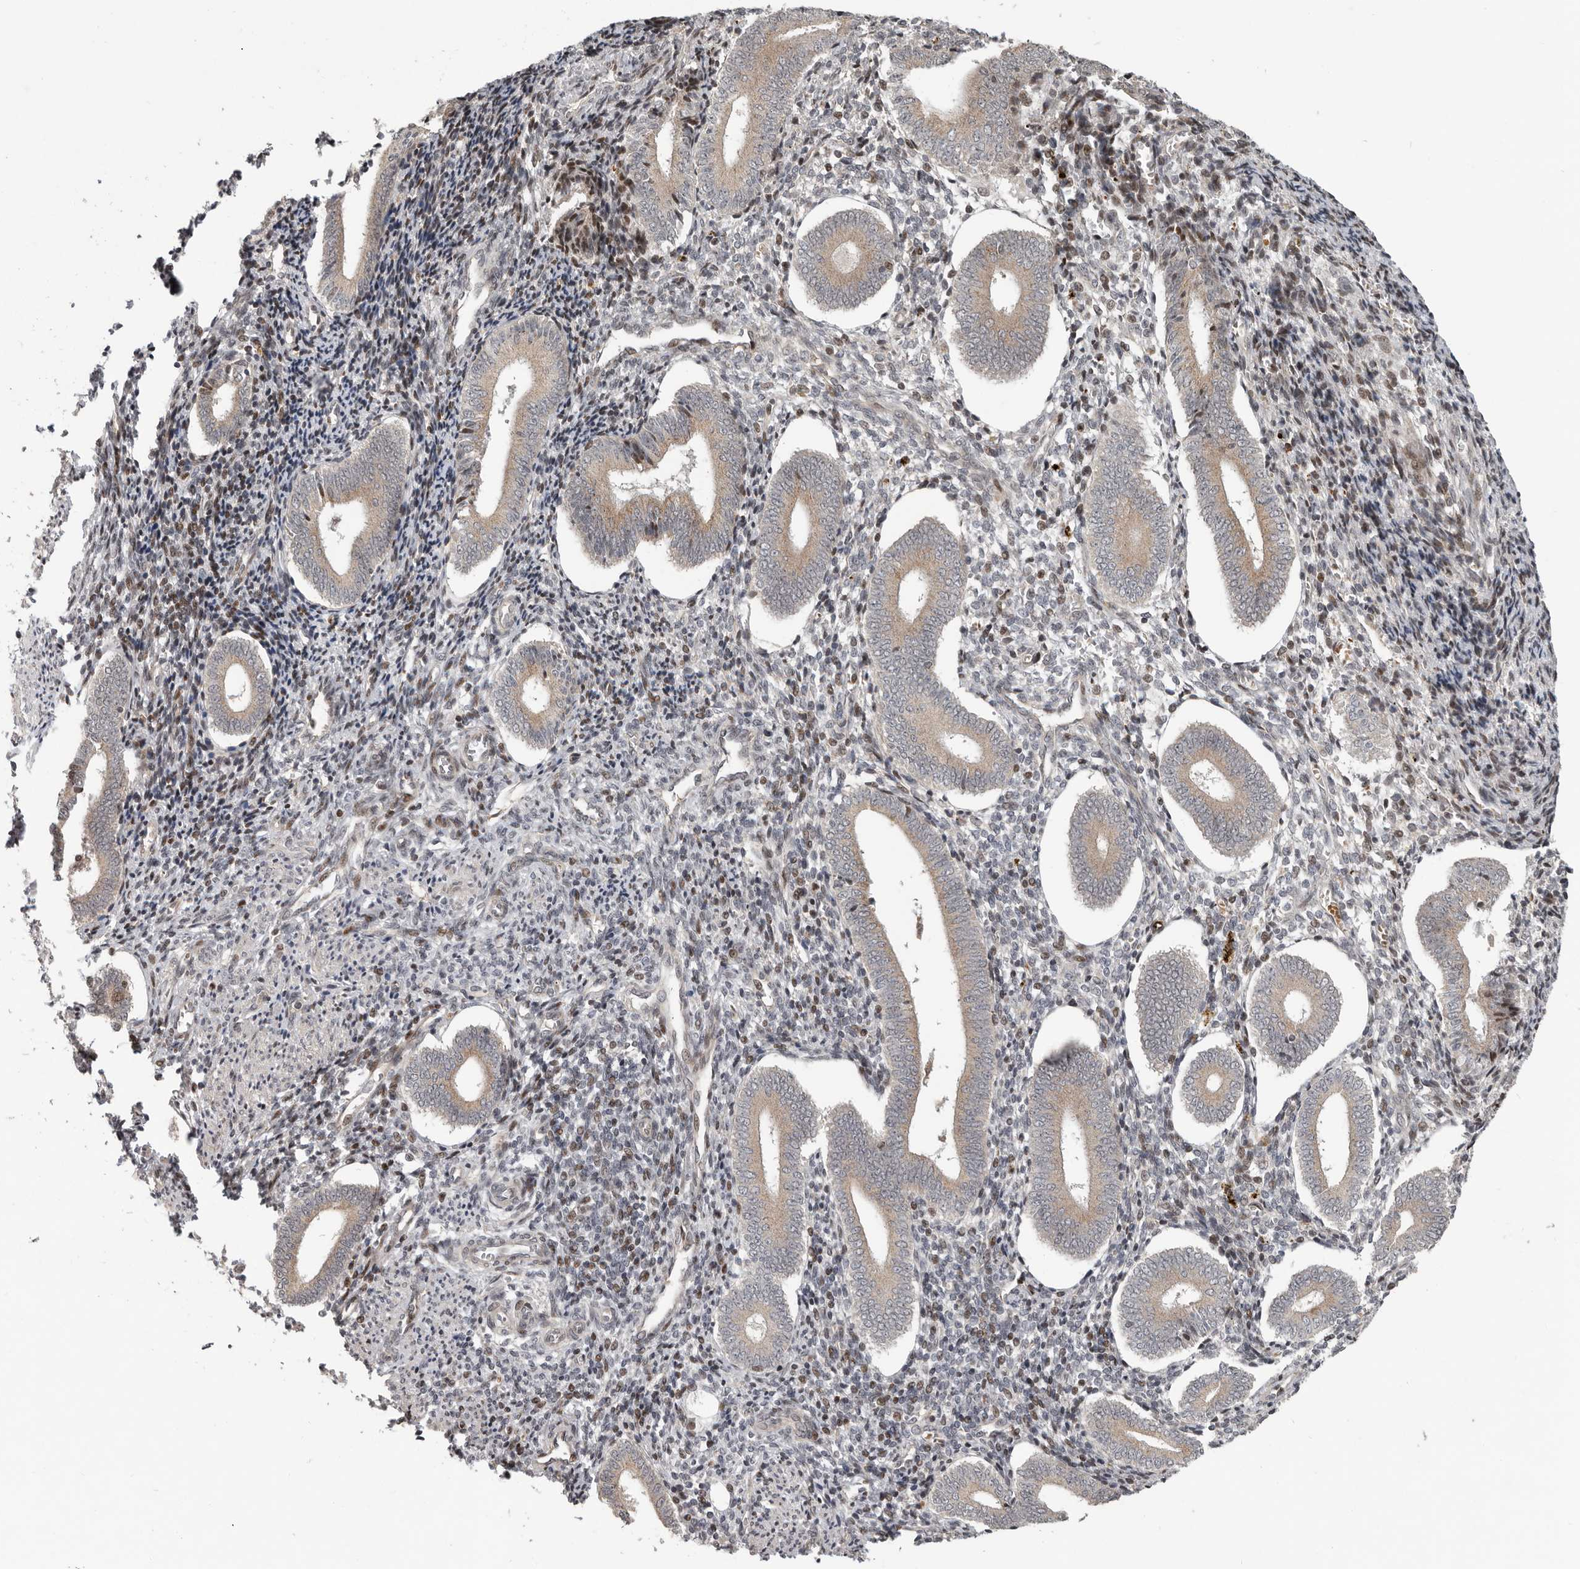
{"staining": {"intensity": "moderate", "quantity": "25%-75%", "location": "nuclear"}, "tissue": "endometrium", "cell_type": "Cells in endometrial stroma", "image_type": "normal", "snomed": [{"axis": "morphology", "description": "Normal tissue, NOS"}, {"axis": "topography", "description": "Uterus"}, {"axis": "topography", "description": "Endometrium"}], "caption": "Approximately 25%-75% of cells in endometrial stroma in normal human endometrium demonstrate moderate nuclear protein staining as visualized by brown immunohistochemical staining.", "gene": "RABIF", "patient": {"sex": "female", "age": 33}}